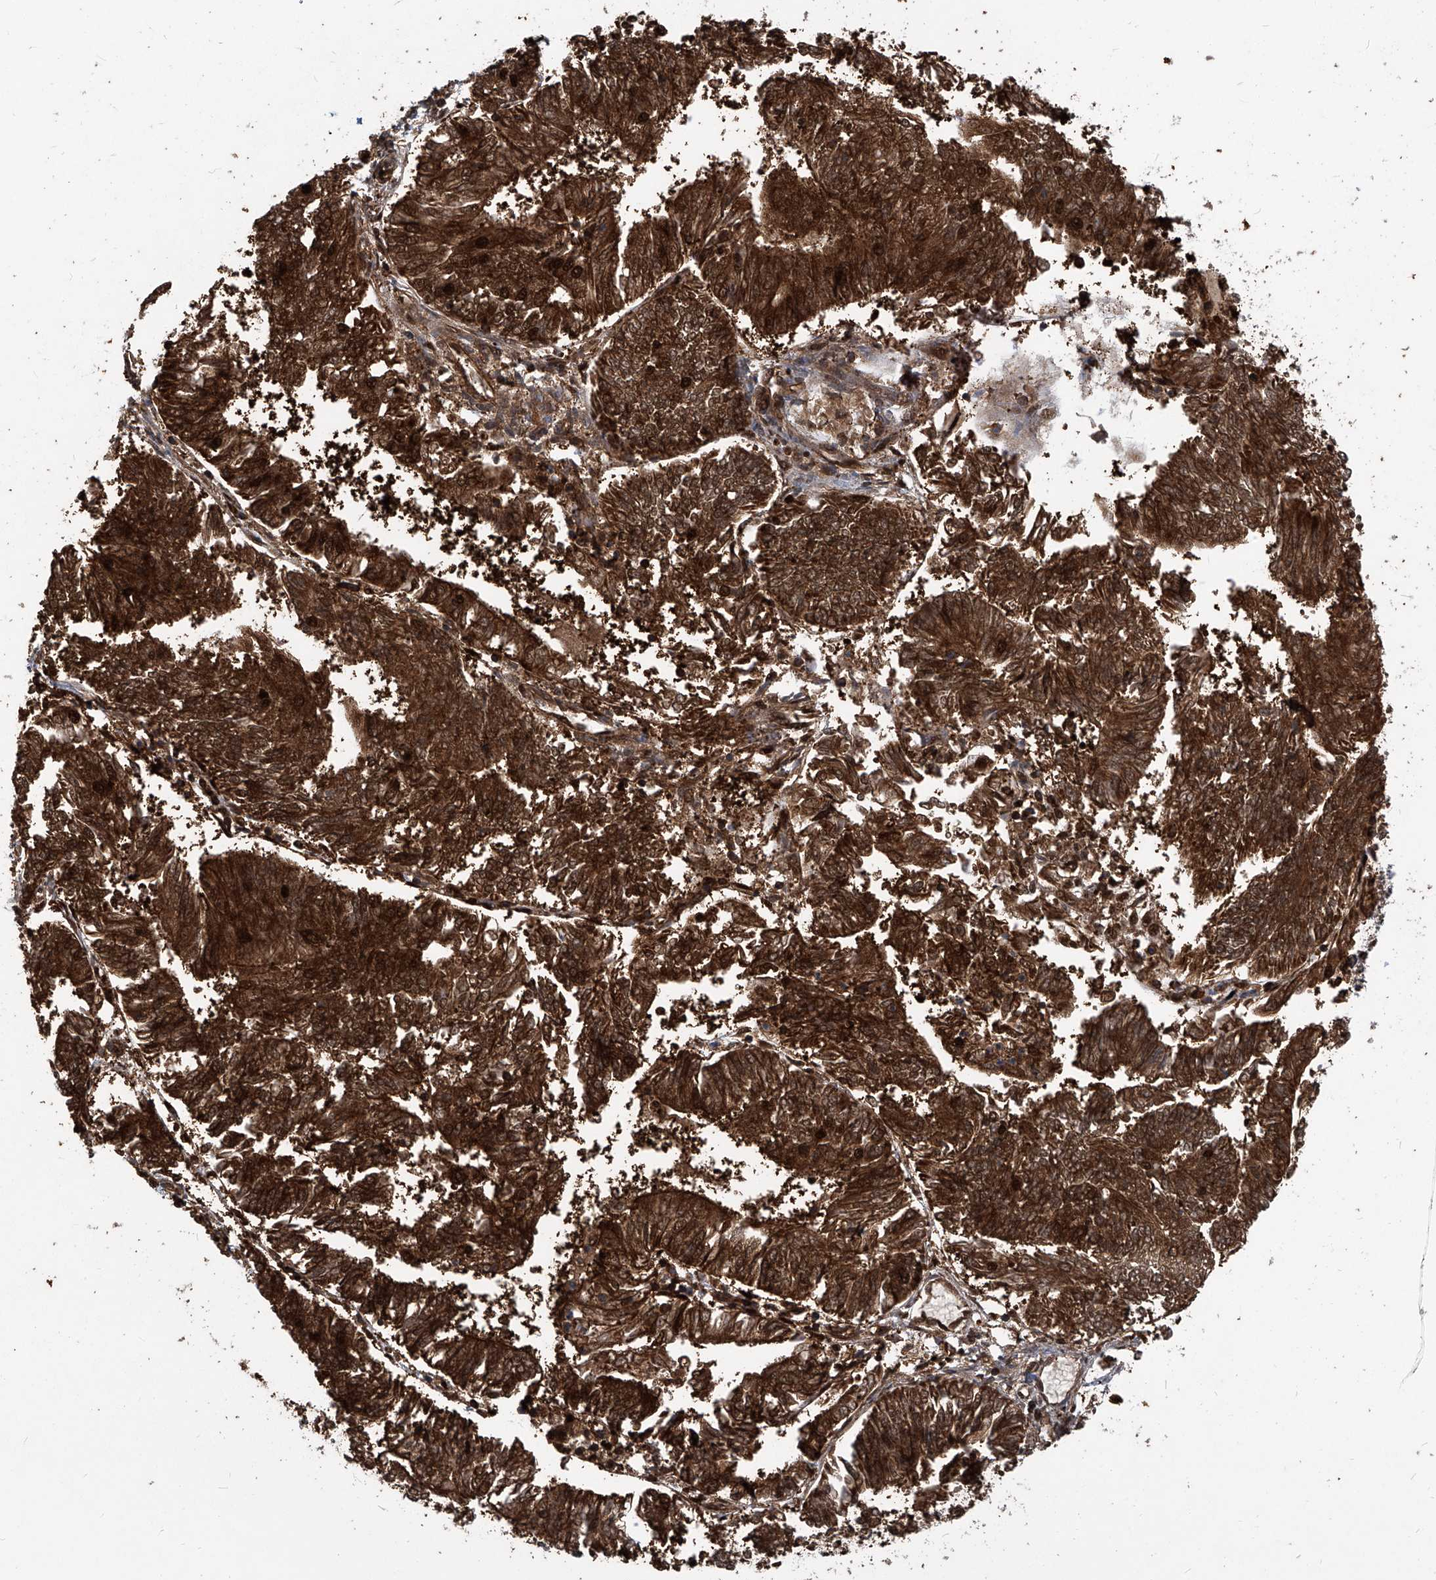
{"staining": {"intensity": "strong", "quantity": ">75%", "location": "cytoplasmic/membranous,nuclear"}, "tissue": "endometrial cancer", "cell_type": "Tumor cells", "image_type": "cancer", "snomed": [{"axis": "morphology", "description": "Adenocarcinoma, NOS"}, {"axis": "topography", "description": "Endometrium"}], "caption": "IHC image of neoplastic tissue: adenocarcinoma (endometrial) stained using immunohistochemistry reveals high levels of strong protein expression localized specifically in the cytoplasmic/membranous and nuclear of tumor cells, appearing as a cytoplasmic/membranous and nuclear brown color.", "gene": "PSMB1", "patient": {"sex": "female", "age": 58}}